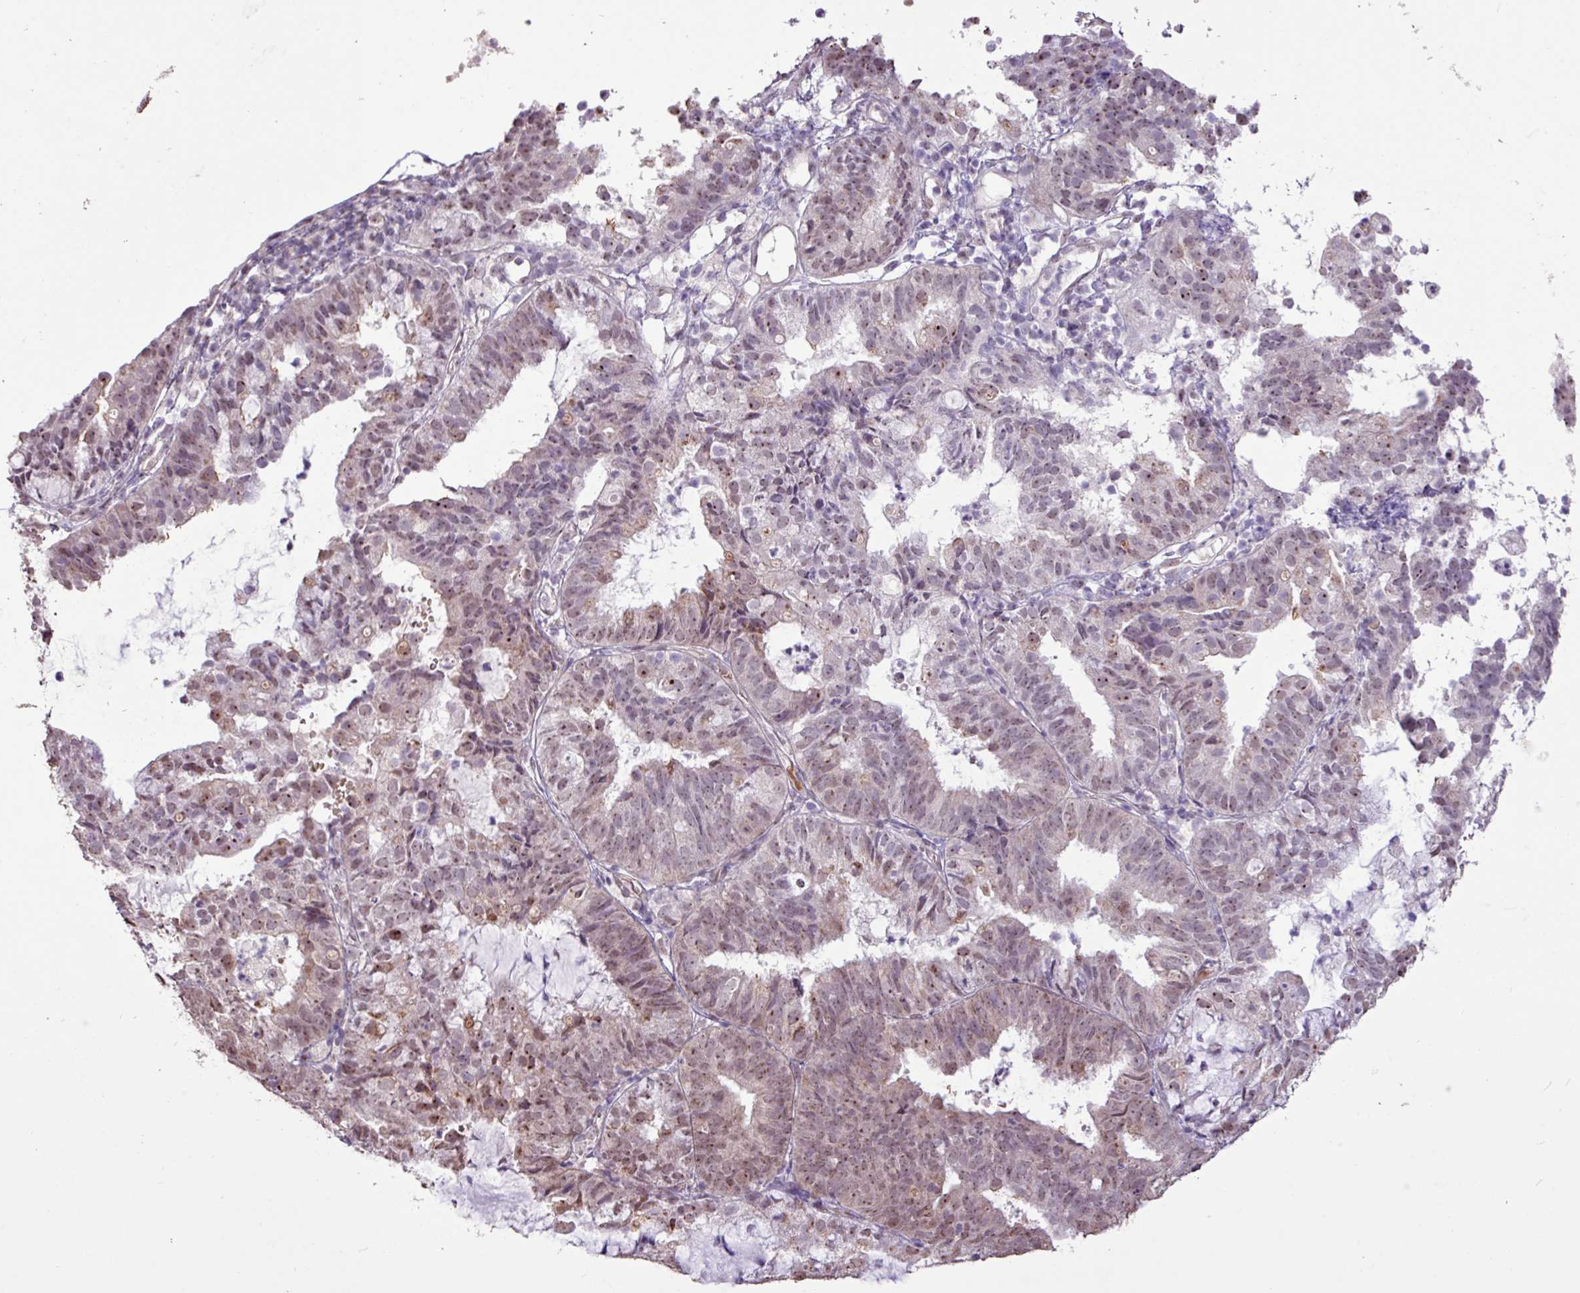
{"staining": {"intensity": "weak", "quantity": "25%-75%", "location": "nuclear"}, "tissue": "endometrial cancer", "cell_type": "Tumor cells", "image_type": "cancer", "snomed": [{"axis": "morphology", "description": "Adenocarcinoma, NOS"}, {"axis": "topography", "description": "Endometrium"}], "caption": "Immunohistochemistry (IHC) (DAB) staining of human endometrial cancer (adenocarcinoma) displays weak nuclear protein staining in approximately 25%-75% of tumor cells. Immunohistochemistry (IHC) stains the protein in brown and the nuclei are stained blue.", "gene": "L3MBTL3", "patient": {"sex": "female", "age": 80}}